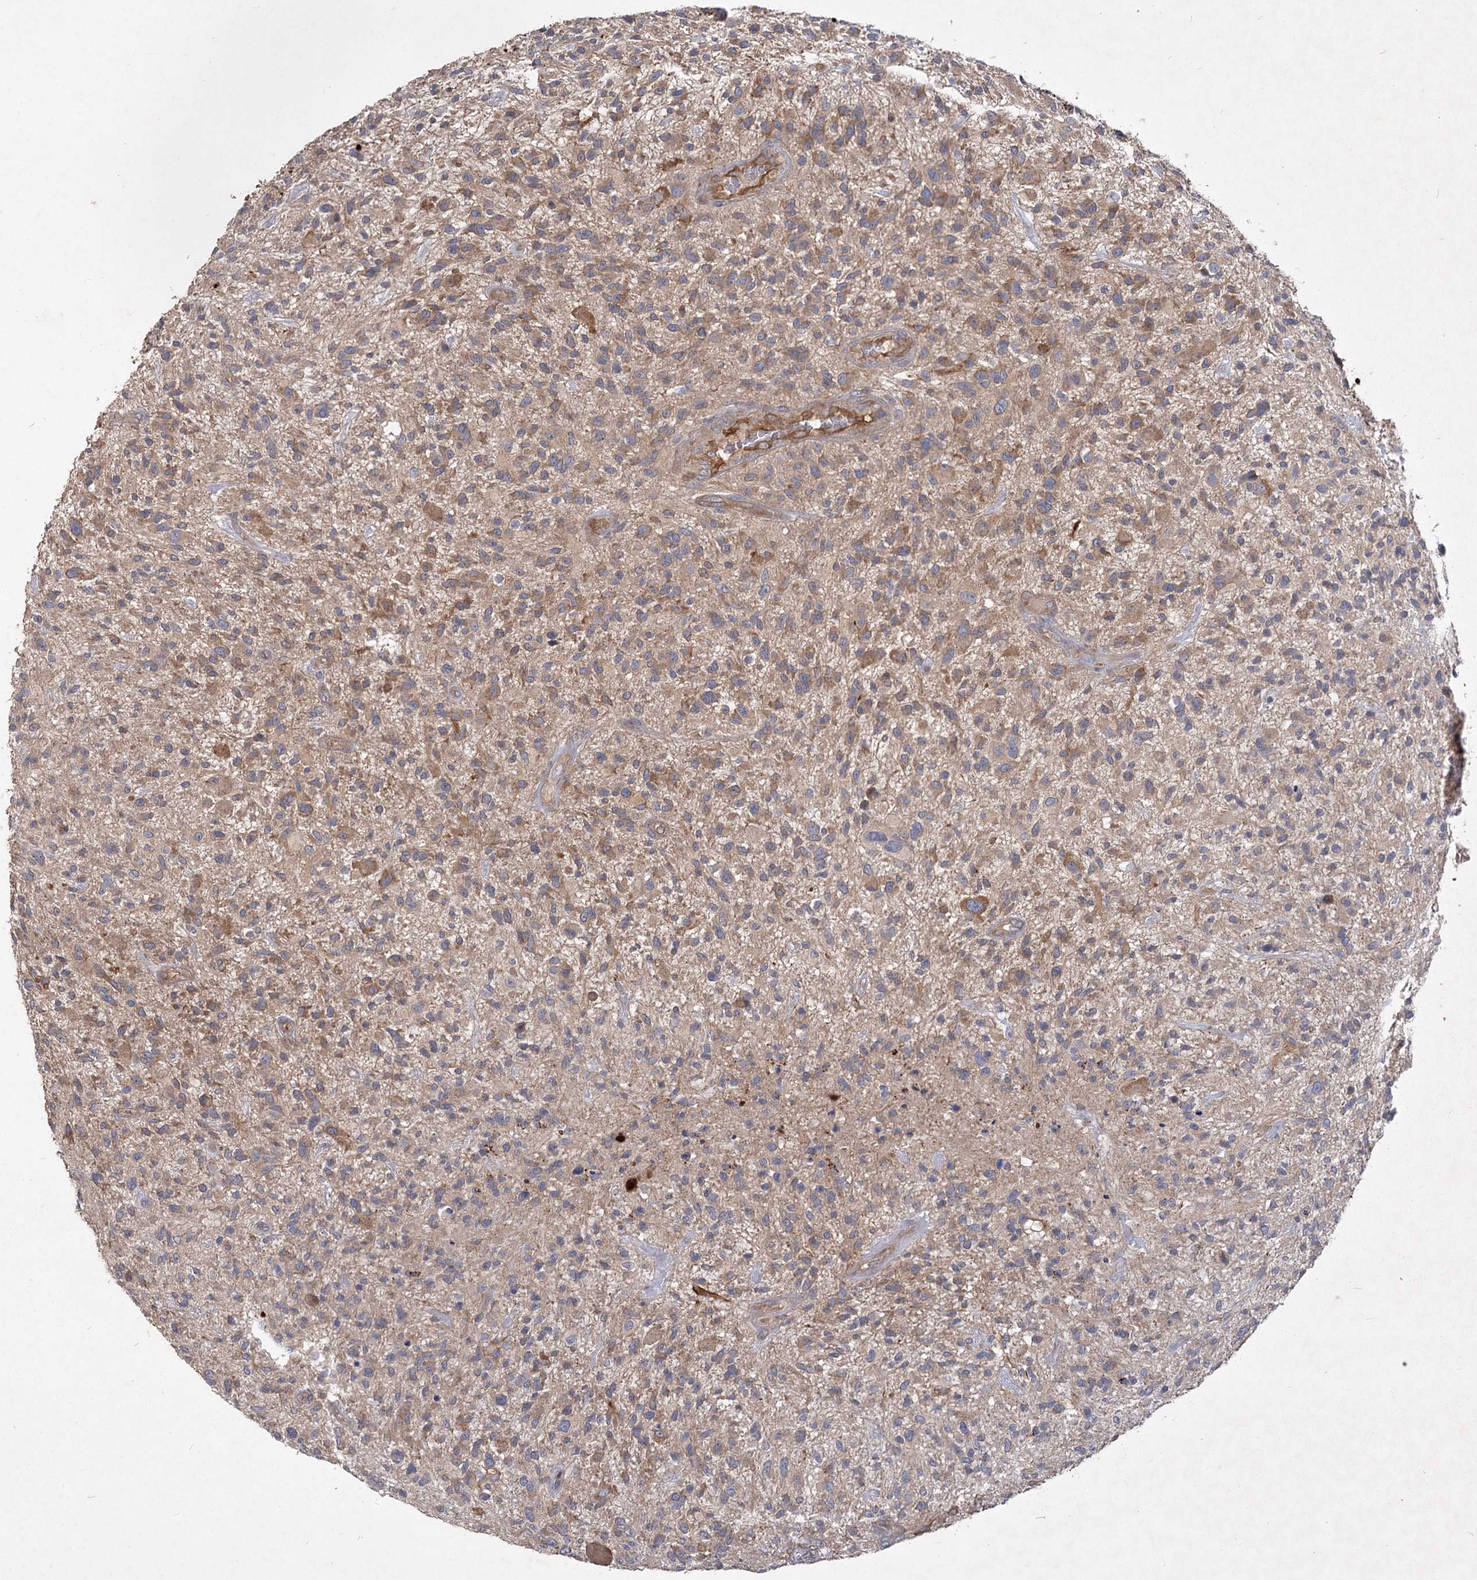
{"staining": {"intensity": "moderate", "quantity": "<25%", "location": "cytoplasmic/membranous"}, "tissue": "glioma", "cell_type": "Tumor cells", "image_type": "cancer", "snomed": [{"axis": "morphology", "description": "Glioma, malignant, High grade"}, {"axis": "topography", "description": "Brain"}], "caption": "Immunohistochemical staining of human malignant glioma (high-grade) reveals low levels of moderate cytoplasmic/membranous protein staining in approximately <25% of tumor cells. (Stains: DAB in brown, nuclei in blue, Microscopy: brightfield microscopy at high magnification).", "gene": "RIN2", "patient": {"sex": "male", "age": 47}}